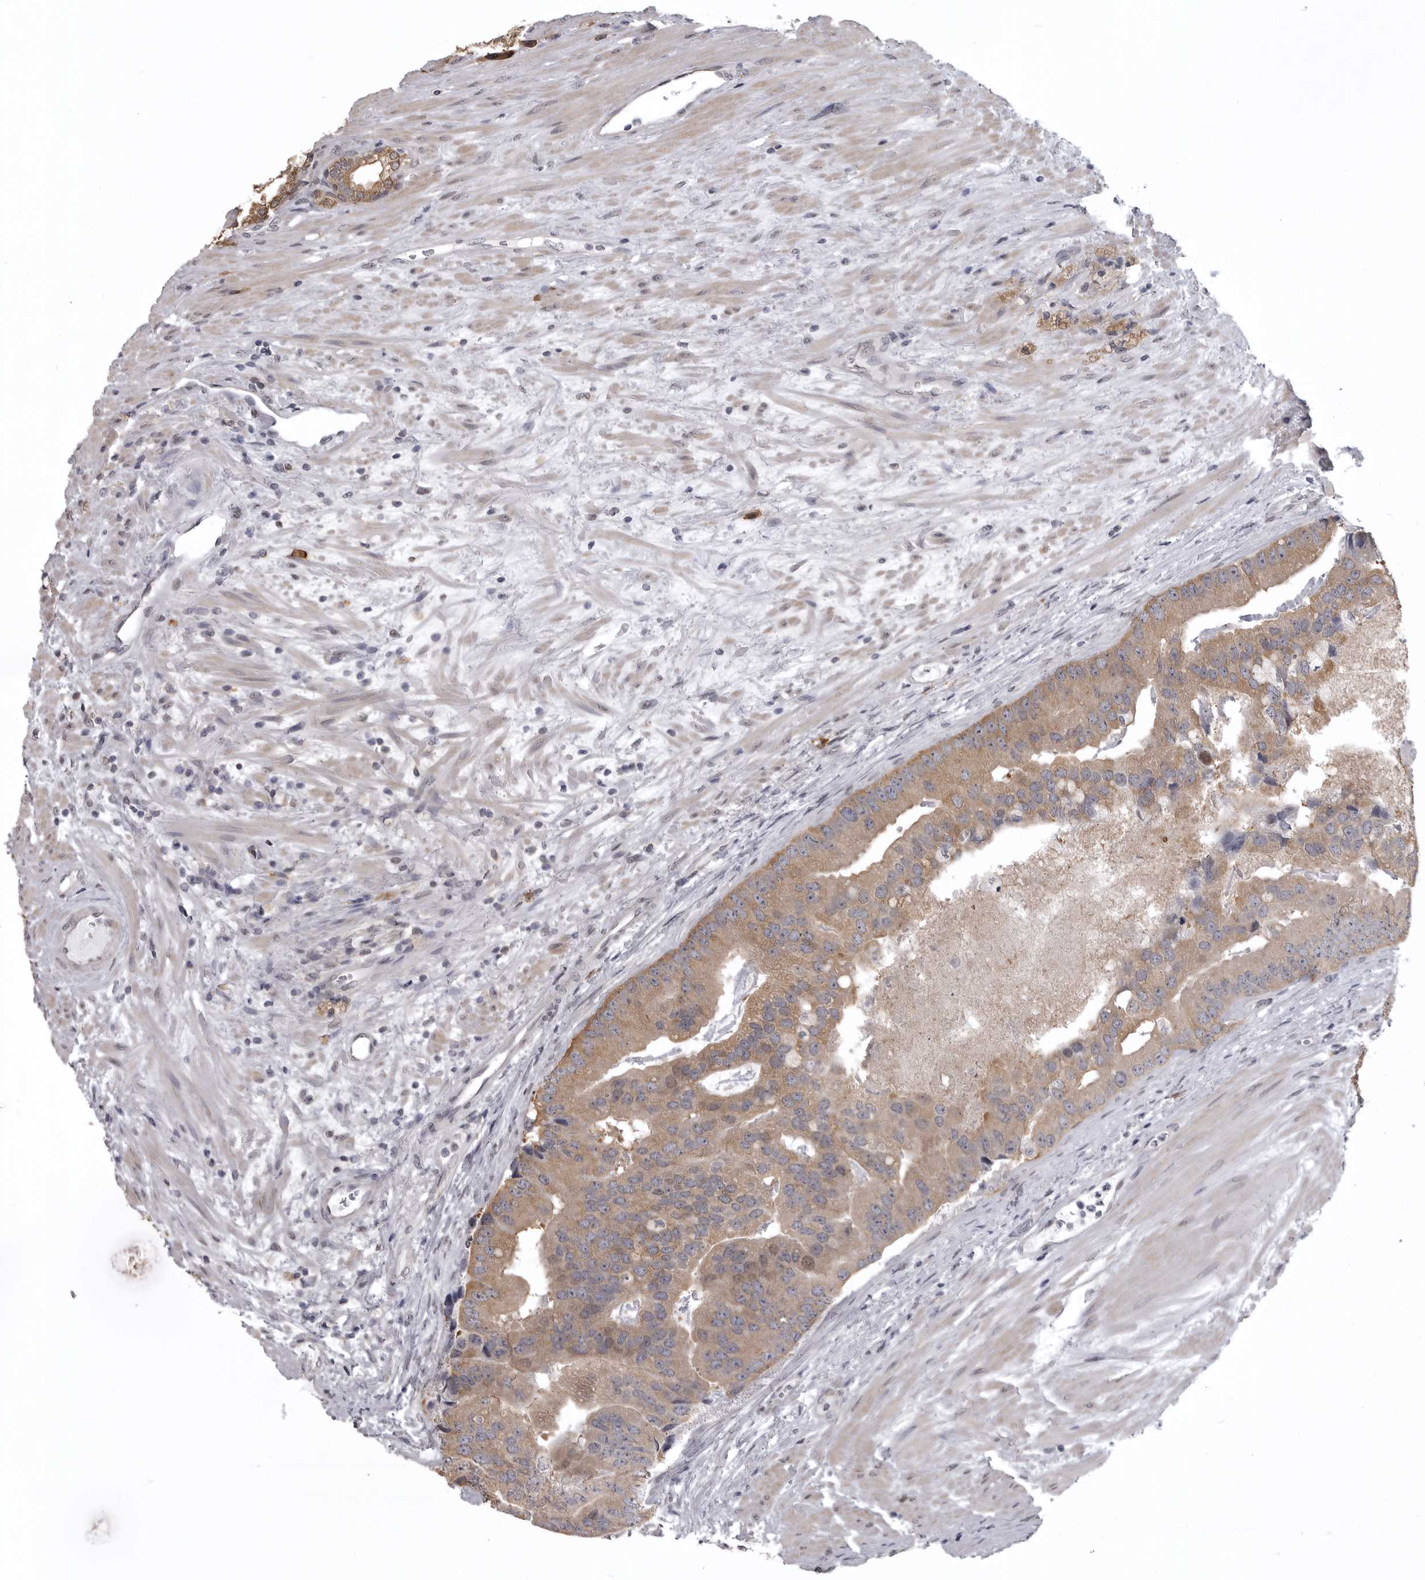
{"staining": {"intensity": "weak", "quantity": ">75%", "location": "cytoplasmic/membranous"}, "tissue": "prostate cancer", "cell_type": "Tumor cells", "image_type": "cancer", "snomed": [{"axis": "morphology", "description": "Adenocarcinoma, High grade"}, {"axis": "topography", "description": "Prostate"}], "caption": "Prostate cancer (adenocarcinoma (high-grade)) stained for a protein demonstrates weak cytoplasmic/membranous positivity in tumor cells. (DAB (3,3'-diaminobenzidine) = brown stain, brightfield microscopy at high magnification).", "gene": "SNX16", "patient": {"sex": "male", "age": 70}}